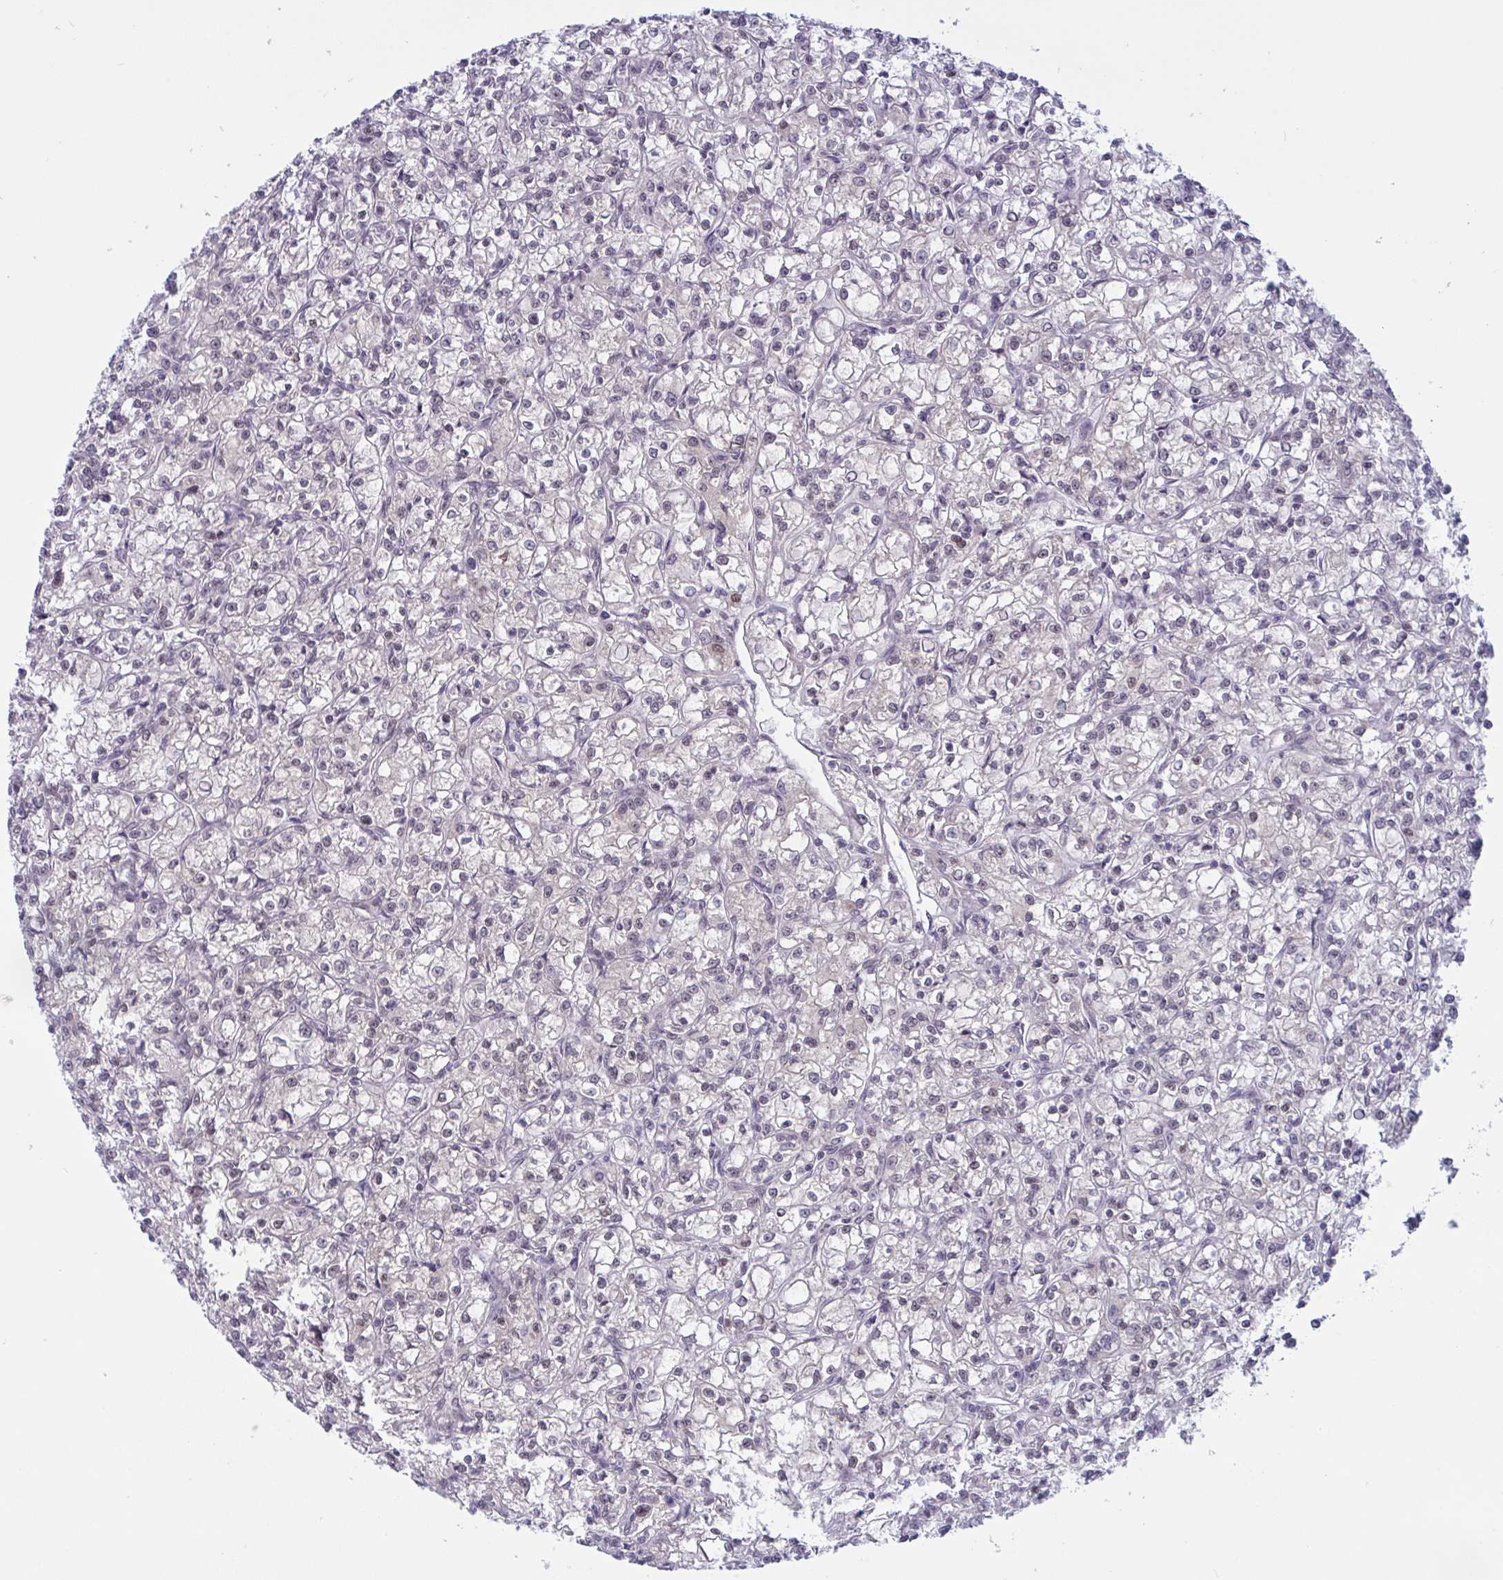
{"staining": {"intensity": "negative", "quantity": "none", "location": "none"}, "tissue": "renal cancer", "cell_type": "Tumor cells", "image_type": "cancer", "snomed": [{"axis": "morphology", "description": "Adenocarcinoma, NOS"}, {"axis": "topography", "description": "Kidney"}], "caption": "Immunohistochemical staining of adenocarcinoma (renal) reveals no significant staining in tumor cells. (DAB IHC, high magnification).", "gene": "TSN", "patient": {"sex": "female", "age": 59}}